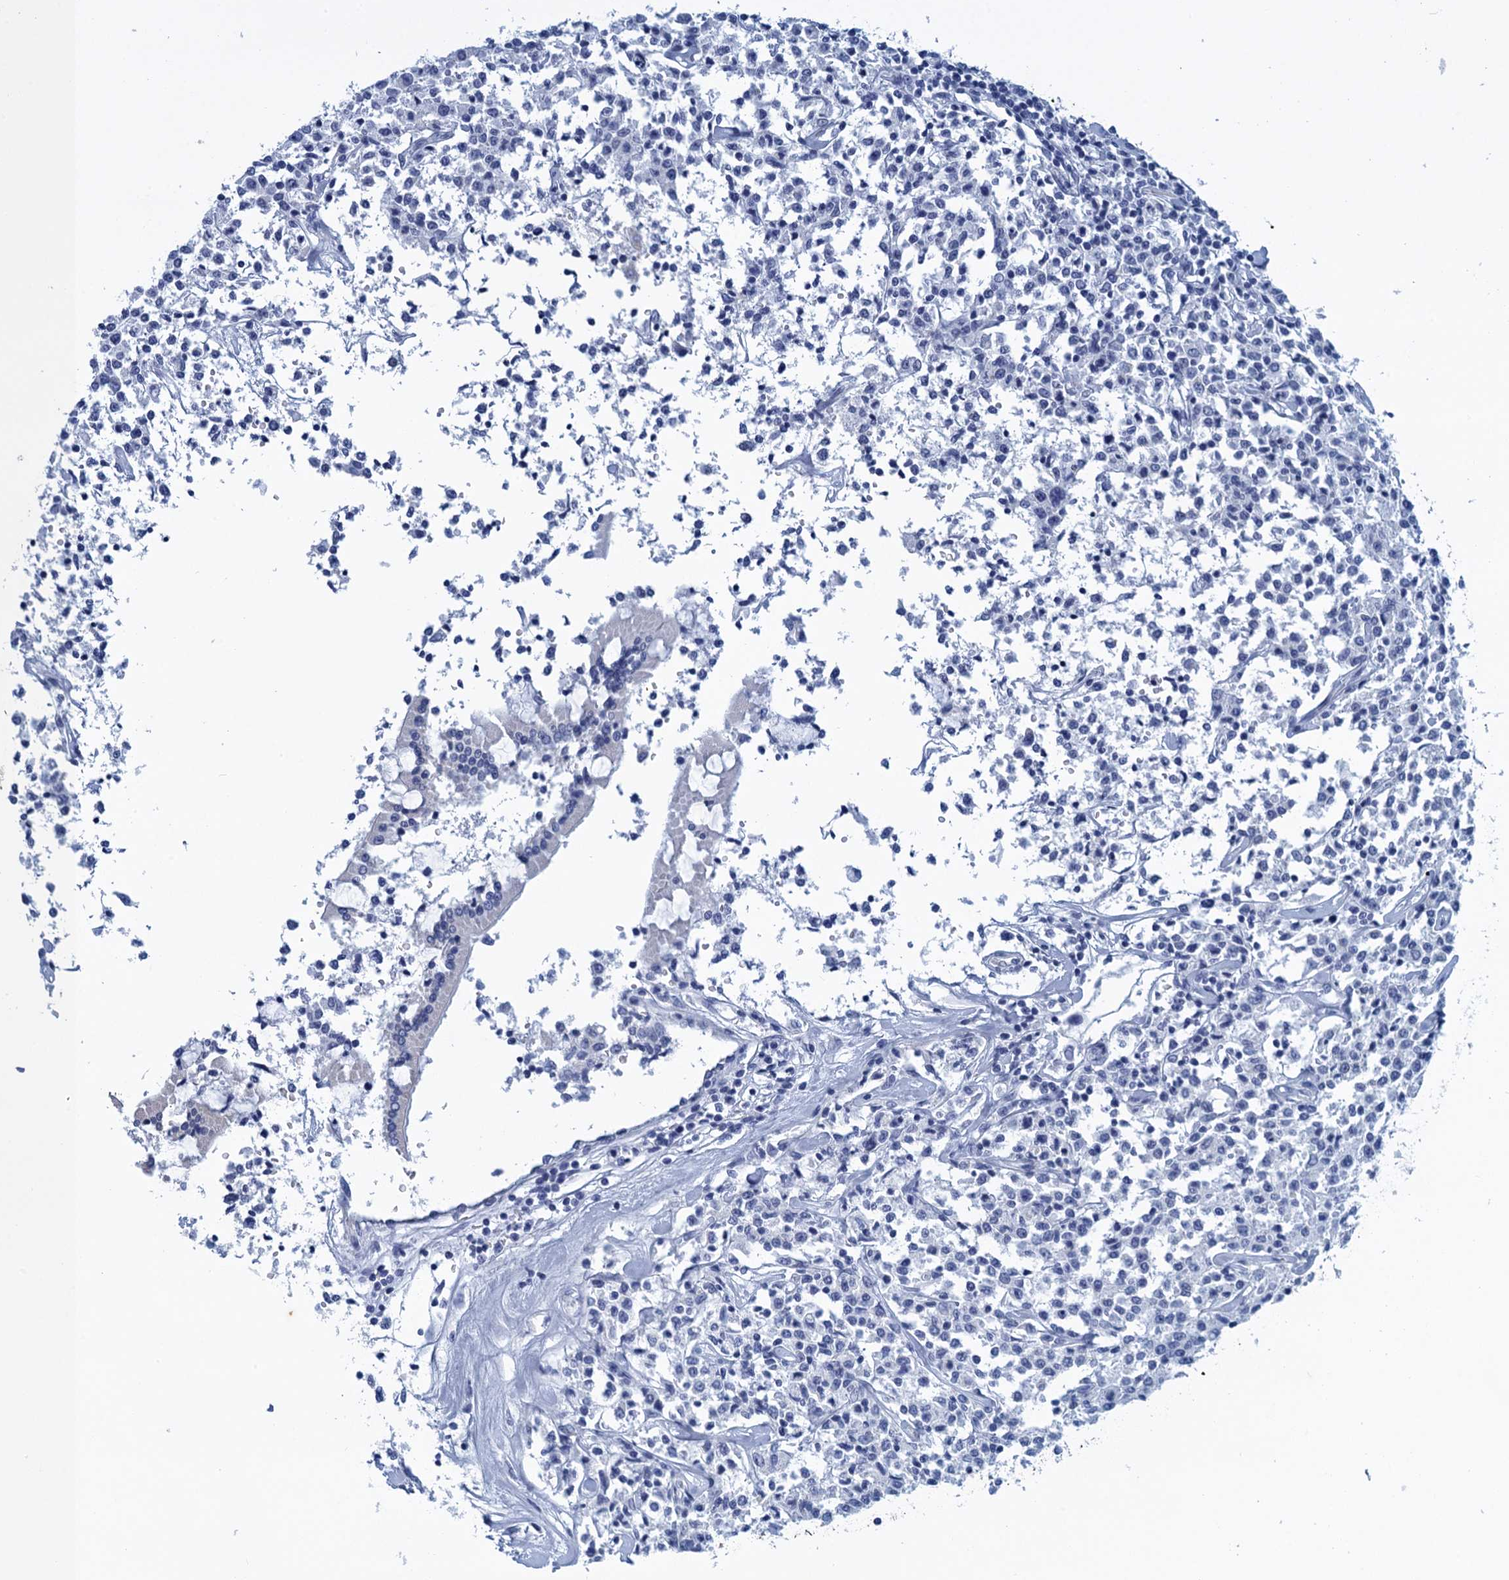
{"staining": {"intensity": "negative", "quantity": "none", "location": "none"}, "tissue": "lymphoma", "cell_type": "Tumor cells", "image_type": "cancer", "snomed": [{"axis": "morphology", "description": "Malignant lymphoma, non-Hodgkin's type, Low grade"}, {"axis": "topography", "description": "Small intestine"}], "caption": "Lymphoma stained for a protein using immunohistochemistry (IHC) exhibits no expression tumor cells.", "gene": "SCEL", "patient": {"sex": "female", "age": 59}}